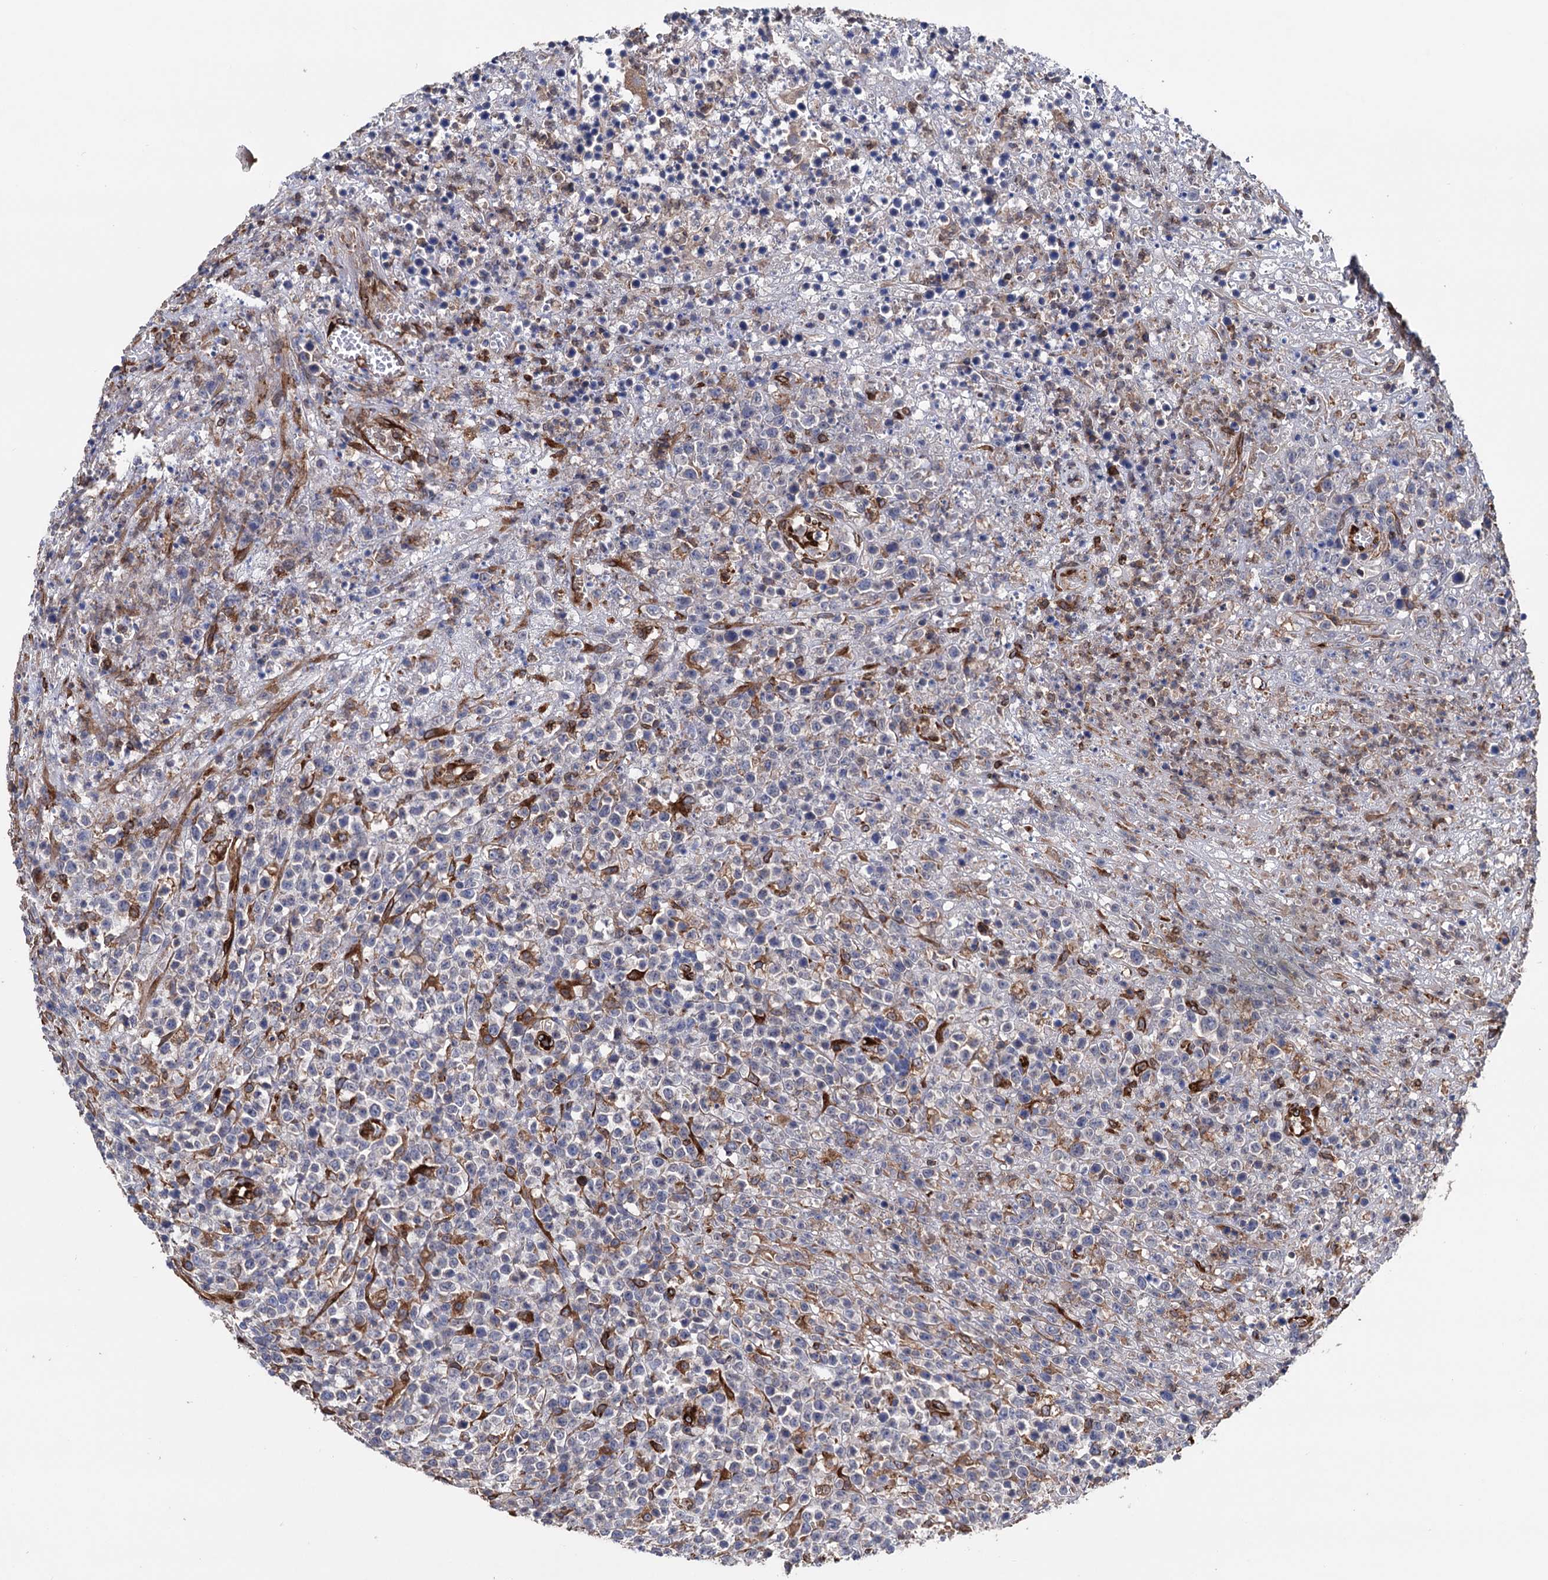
{"staining": {"intensity": "moderate", "quantity": "<25%", "location": "cytoplasmic/membranous"}, "tissue": "lymphoma", "cell_type": "Tumor cells", "image_type": "cancer", "snomed": [{"axis": "morphology", "description": "Malignant lymphoma, non-Hodgkin's type, High grade"}, {"axis": "topography", "description": "Colon"}], "caption": "A micrograph of malignant lymphoma, non-Hodgkin's type (high-grade) stained for a protein shows moderate cytoplasmic/membranous brown staining in tumor cells.", "gene": "STING1", "patient": {"sex": "female", "age": 53}}